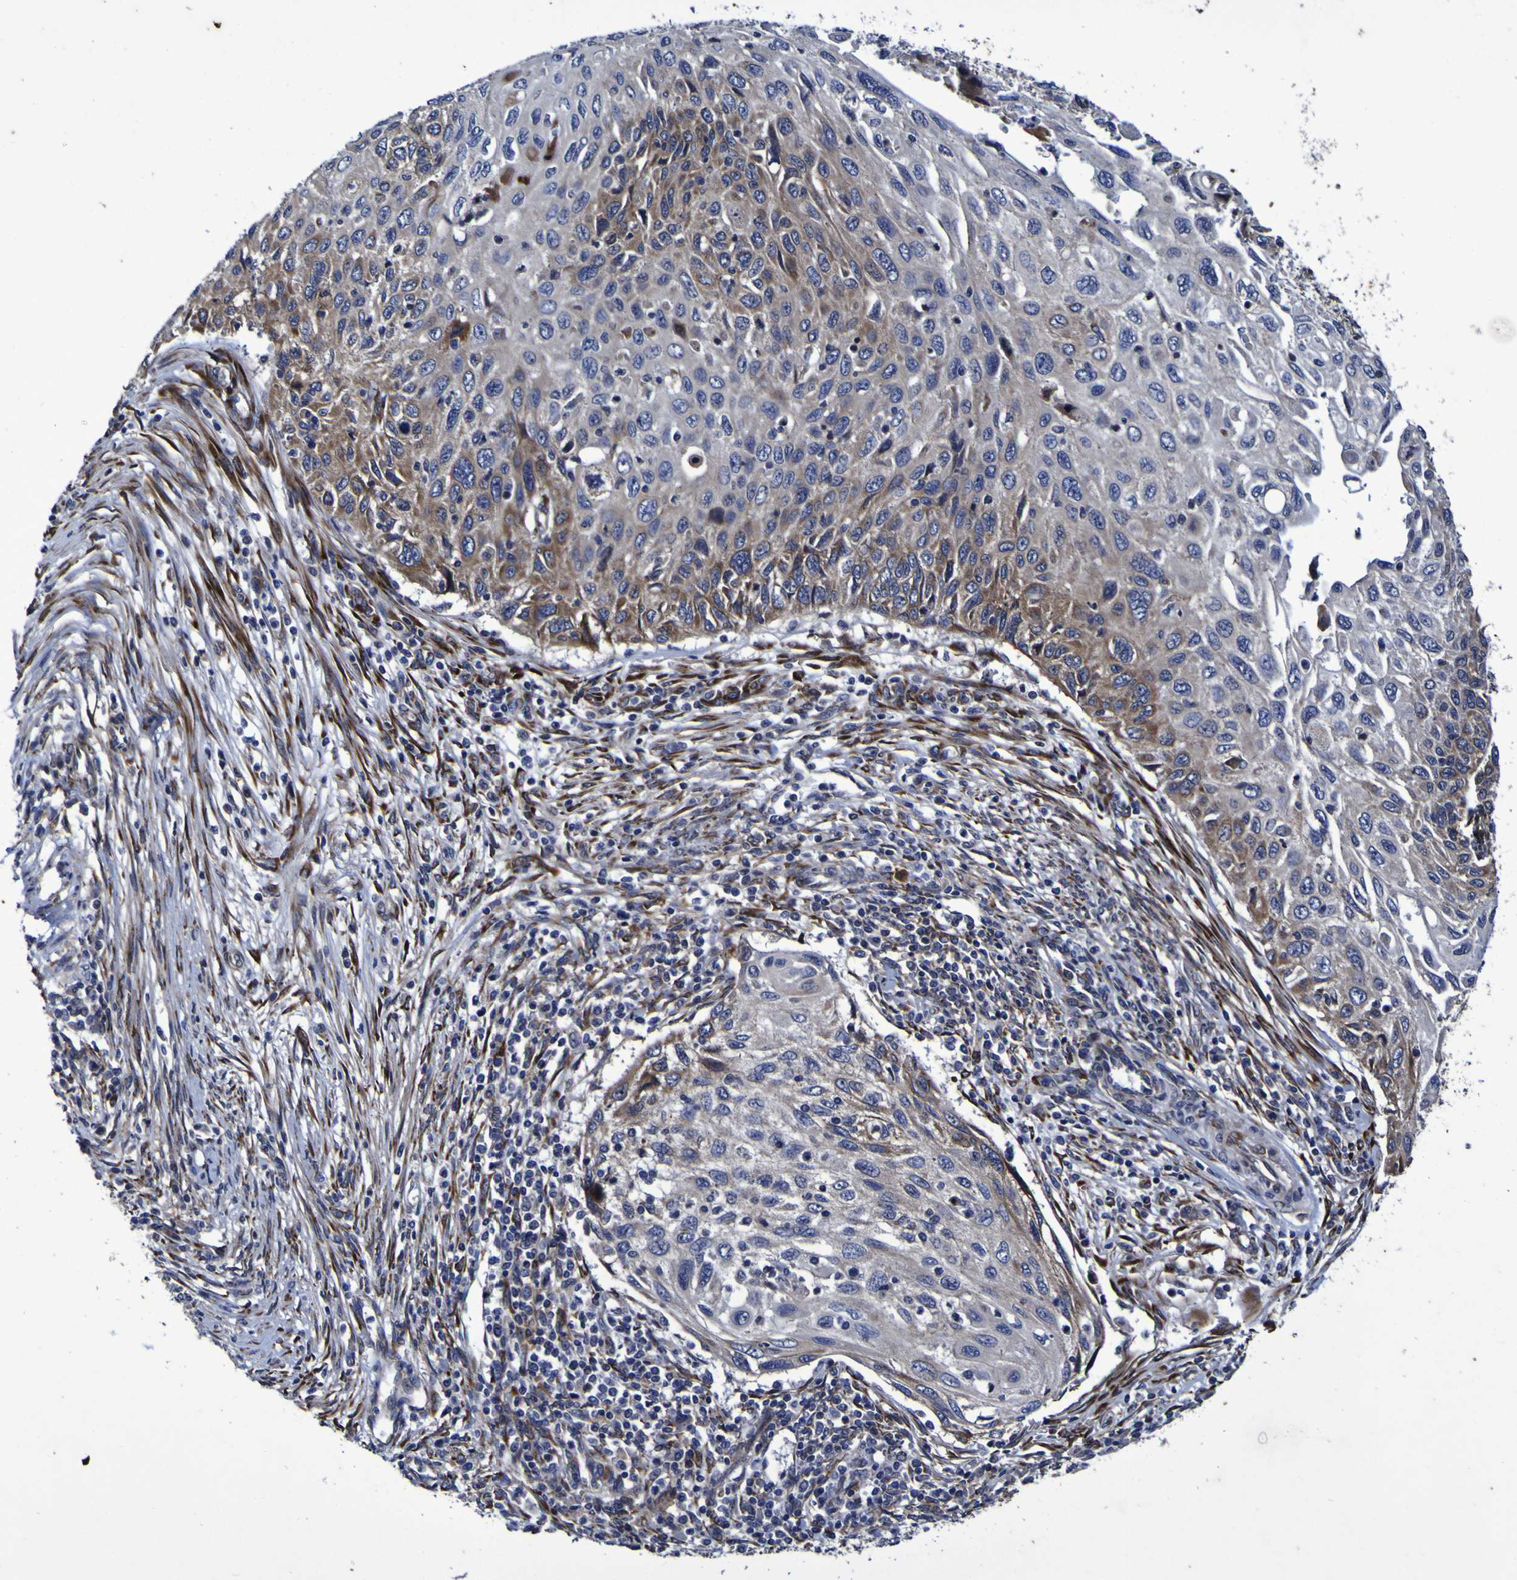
{"staining": {"intensity": "moderate", "quantity": "25%-75%", "location": "cytoplasmic/membranous"}, "tissue": "cervical cancer", "cell_type": "Tumor cells", "image_type": "cancer", "snomed": [{"axis": "morphology", "description": "Squamous cell carcinoma, NOS"}, {"axis": "topography", "description": "Cervix"}], "caption": "Protein staining of cervical squamous cell carcinoma tissue exhibits moderate cytoplasmic/membranous positivity in about 25%-75% of tumor cells.", "gene": "P3H1", "patient": {"sex": "female", "age": 70}}